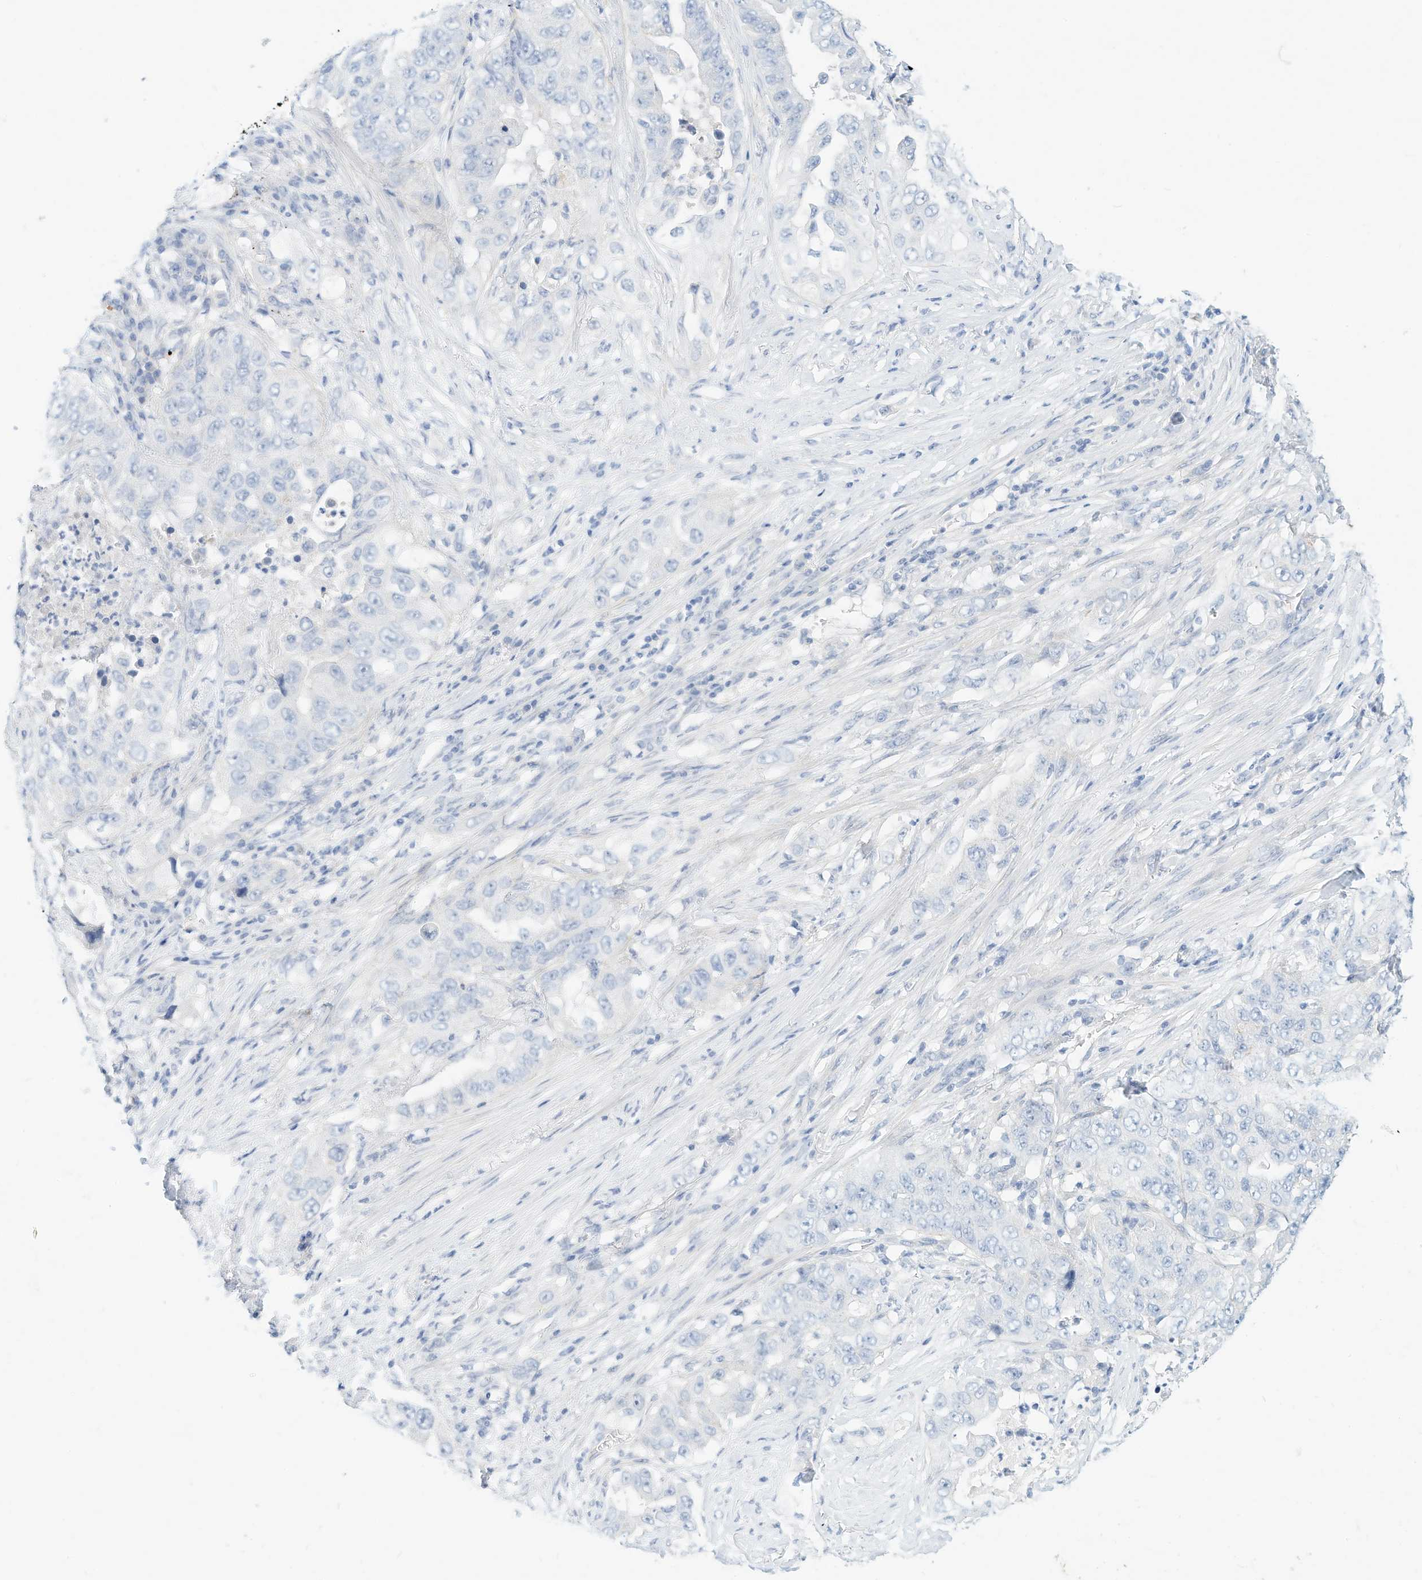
{"staining": {"intensity": "negative", "quantity": "none", "location": "none"}, "tissue": "lung cancer", "cell_type": "Tumor cells", "image_type": "cancer", "snomed": [{"axis": "morphology", "description": "Adenocarcinoma, NOS"}, {"axis": "topography", "description": "Lung"}], "caption": "A high-resolution image shows immunohistochemistry staining of lung adenocarcinoma, which shows no significant positivity in tumor cells.", "gene": "SPOCD1", "patient": {"sex": "female", "age": 51}}